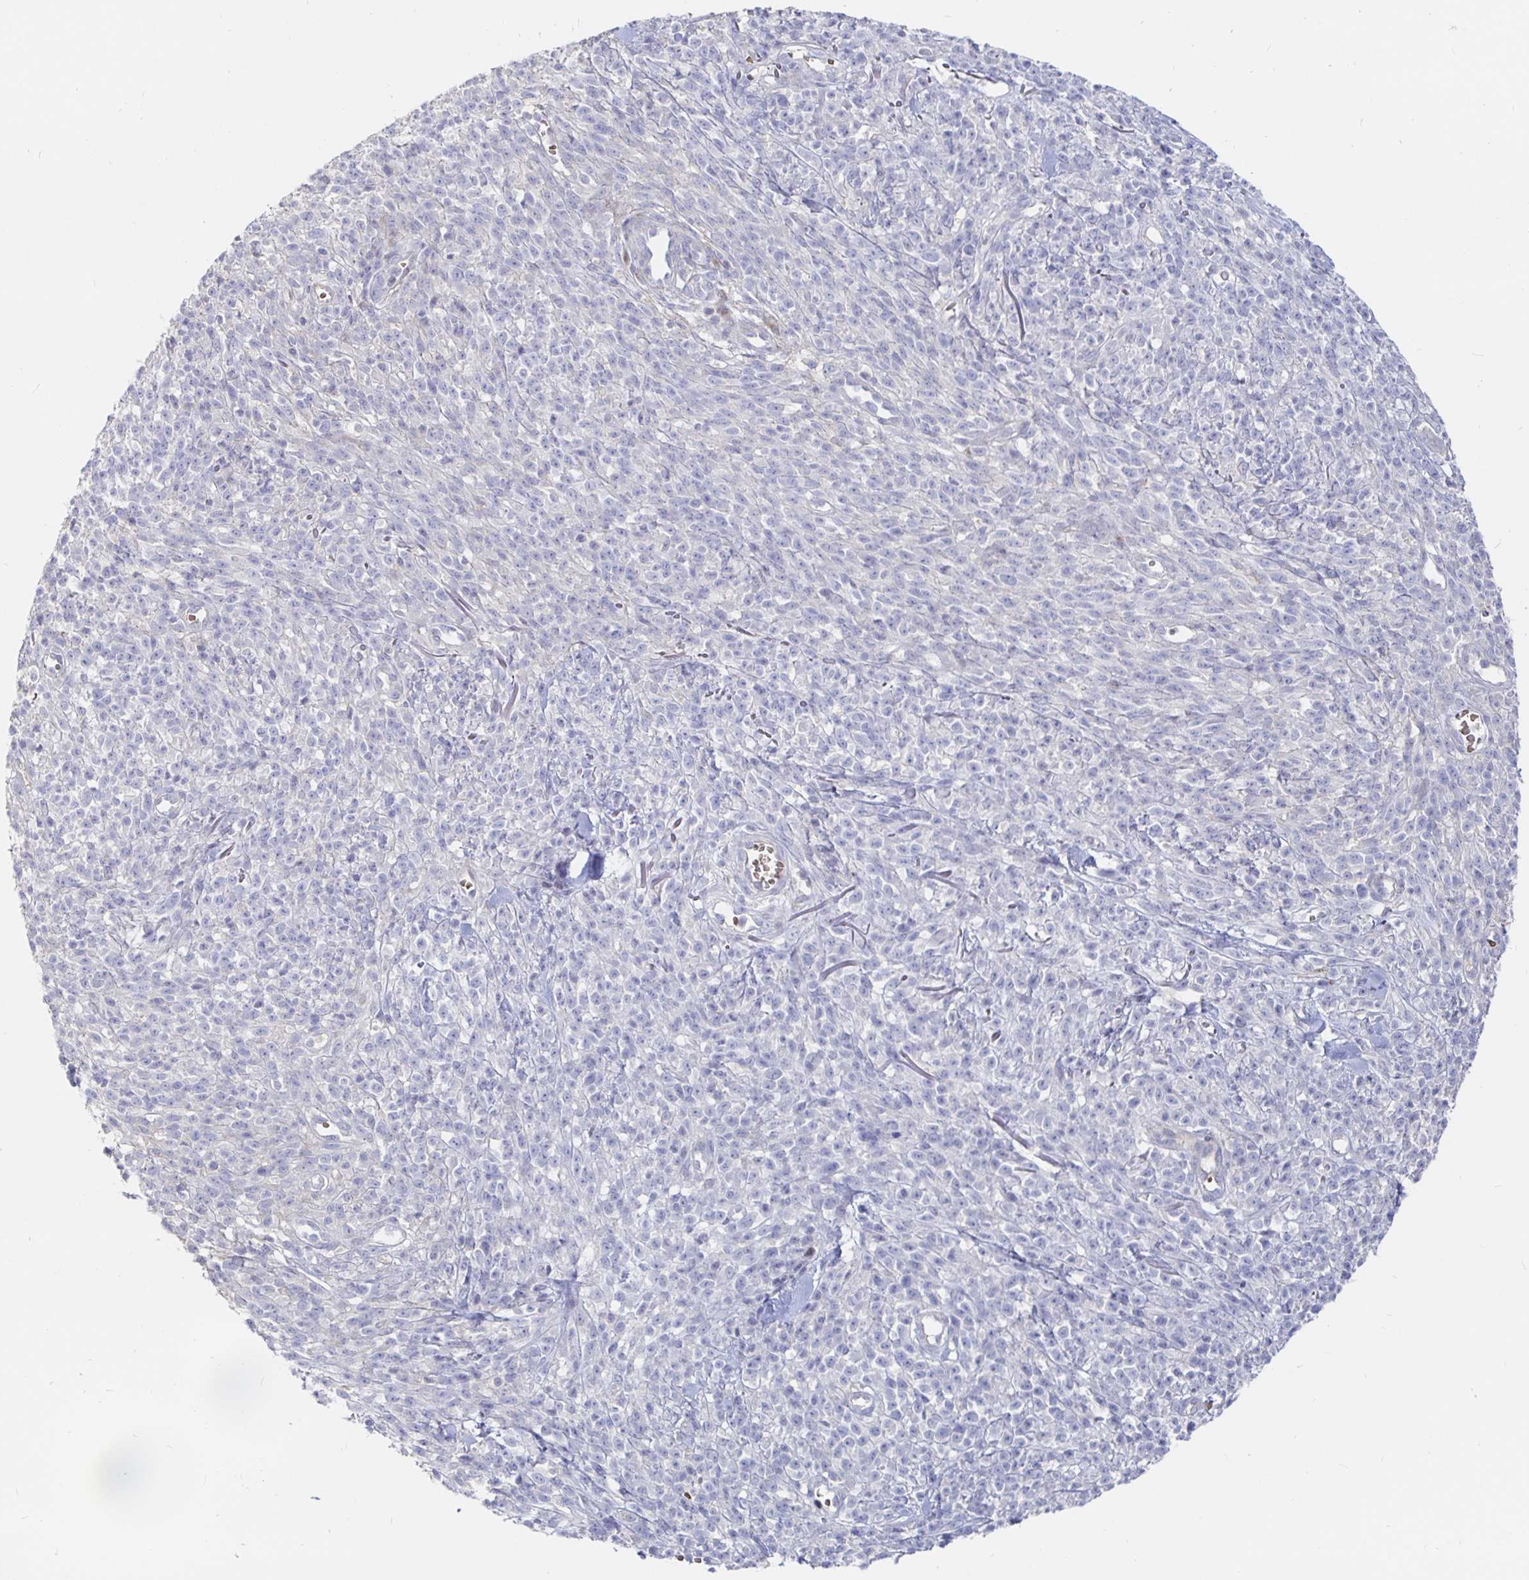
{"staining": {"intensity": "negative", "quantity": "none", "location": "none"}, "tissue": "melanoma", "cell_type": "Tumor cells", "image_type": "cancer", "snomed": [{"axis": "morphology", "description": "Malignant melanoma, NOS"}, {"axis": "topography", "description": "Skin"}, {"axis": "topography", "description": "Skin of trunk"}], "caption": "The photomicrograph shows no staining of tumor cells in melanoma.", "gene": "KCTD19", "patient": {"sex": "male", "age": 74}}